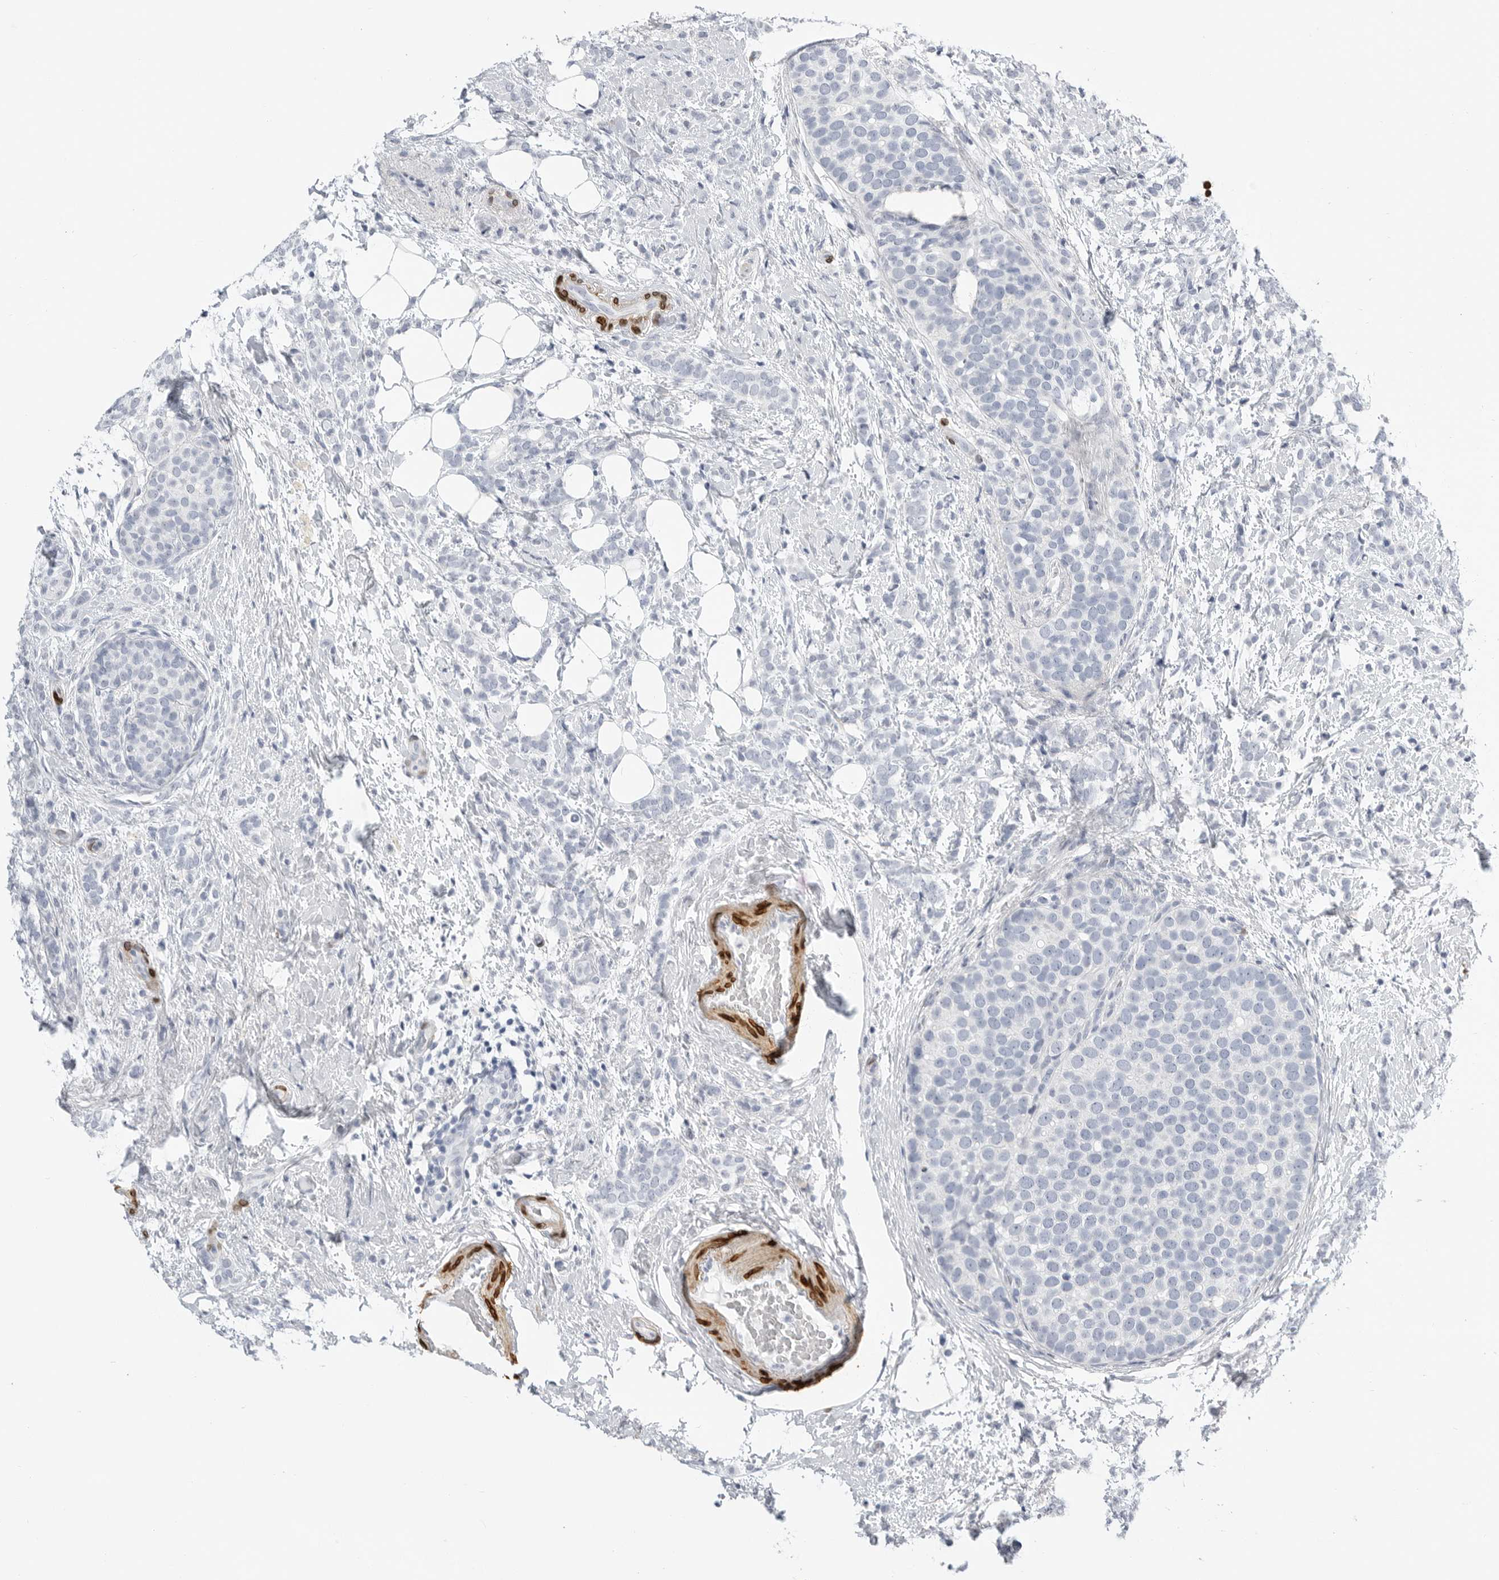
{"staining": {"intensity": "negative", "quantity": "none", "location": "none"}, "tissue": "breast cancer", "cell_type": "Tumor cells", "image_type": "cancer", "snomed": [{"axis": "morphology", "description": "Lobular carcinoma"}, {"axis": "topography", "description": "Breast"}], "caption": "Immunohistochemistry histopathology image of neoplastic tissue: breast cancer stained with DAB reveals no significant protein positivity in tumor cells.", "gene": "PLN", "patient": {"sex": "female", "age": 50}}